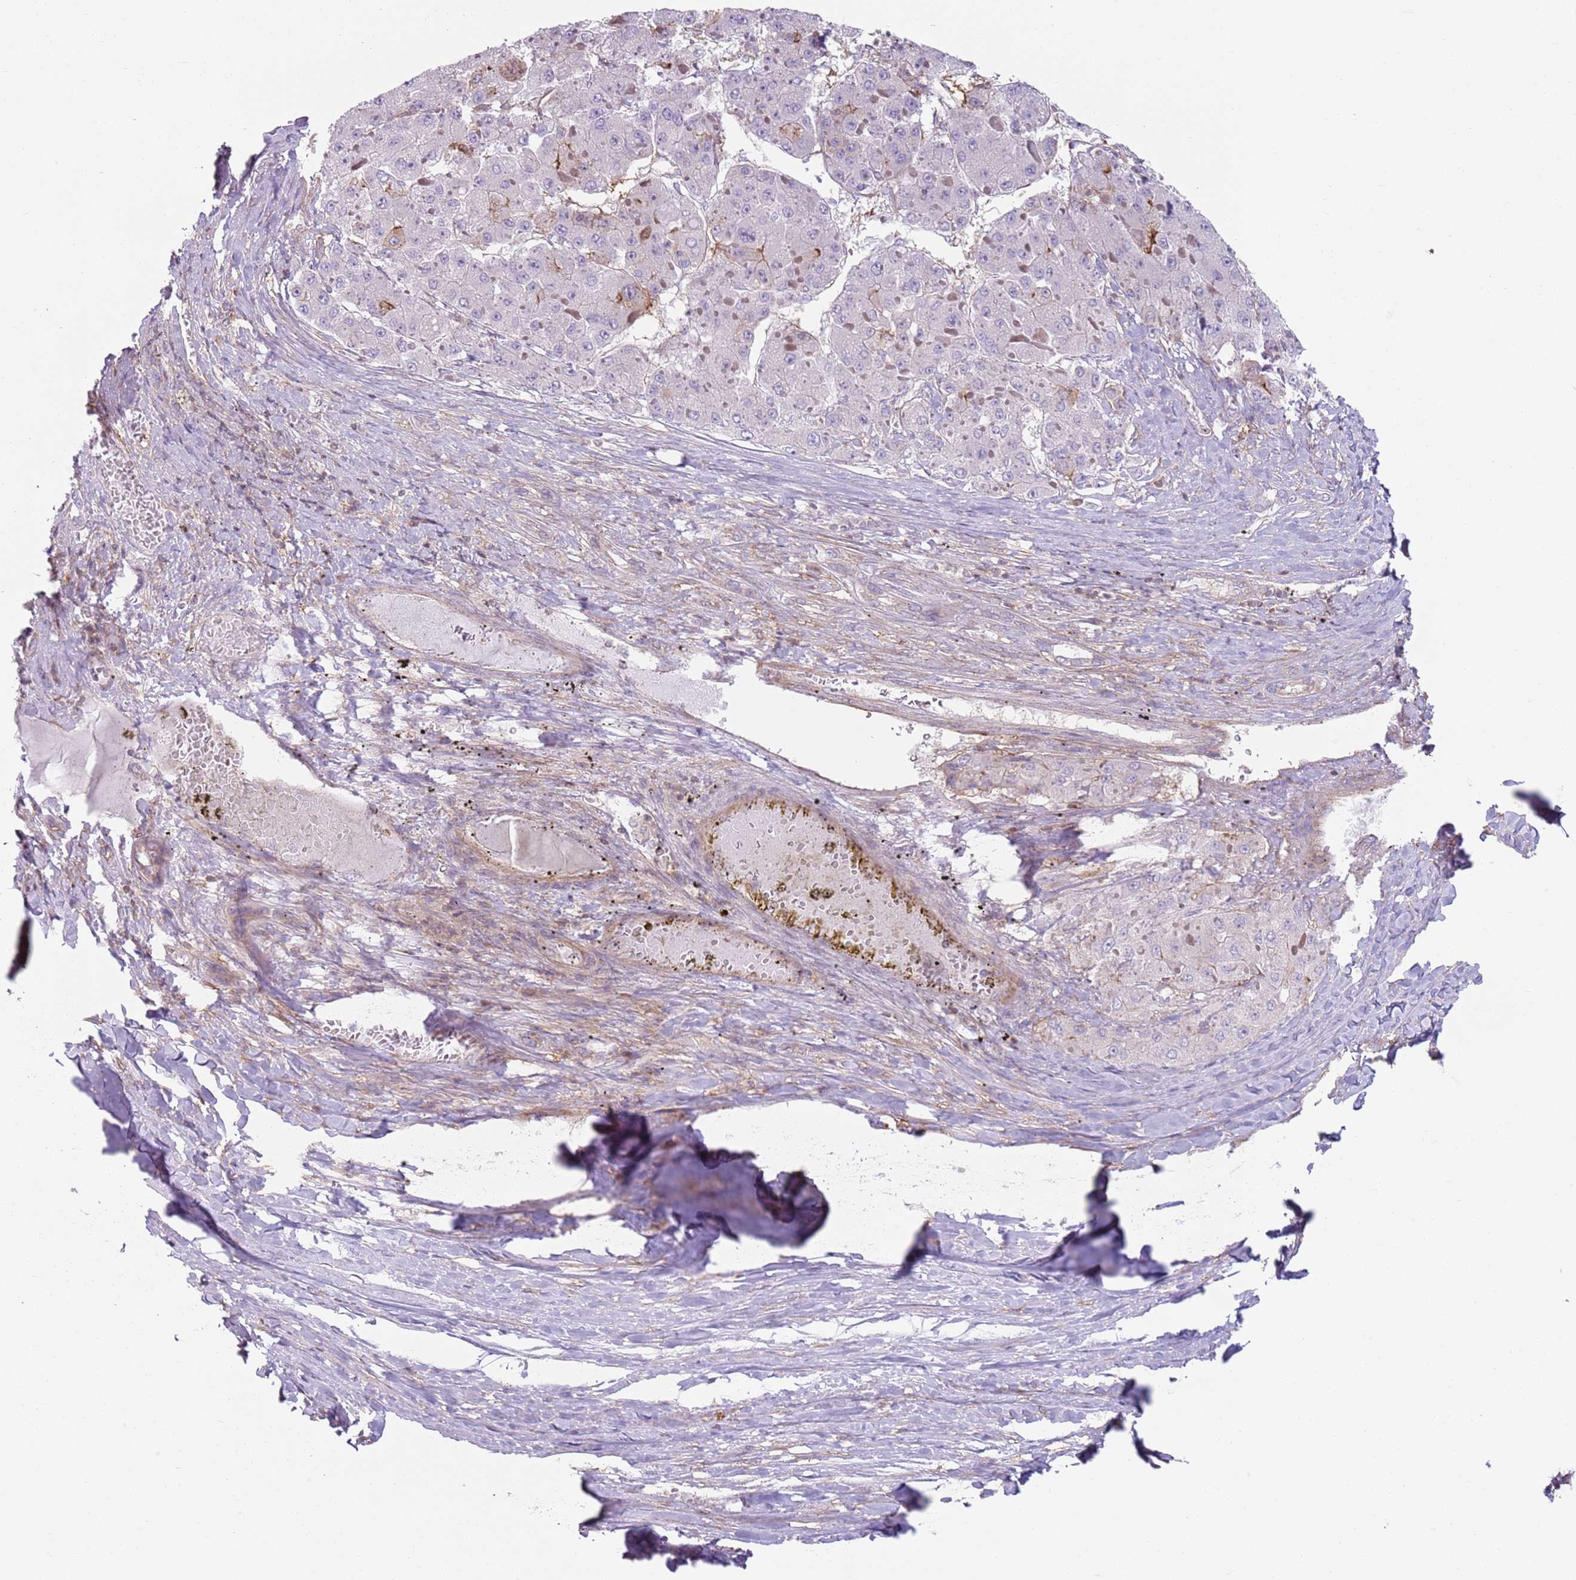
{"staining": {"intensity": "moderate", "quantity": "<25%", "location": "cytoplasmic/membranous"}, "tissue": "liver cancer", "cell_type": "Tumor cells", "image_type": "cancer", "snomed": [{"axis": "morphology", "description": "Carcinoma, Hepatocellular, NOS"}, {"axis": "topography", "description": "Liver"}], "caption": "A histopathology image showing moderate cytoplasmic/membranous positivity in approximately <25% of tumor cells in liver cancer (hepatocellular carcinoma), as visualized by brown immunohistochemical staining.", "gene": "GNAI3", "patient": {"sex": "female", "age": 73}}